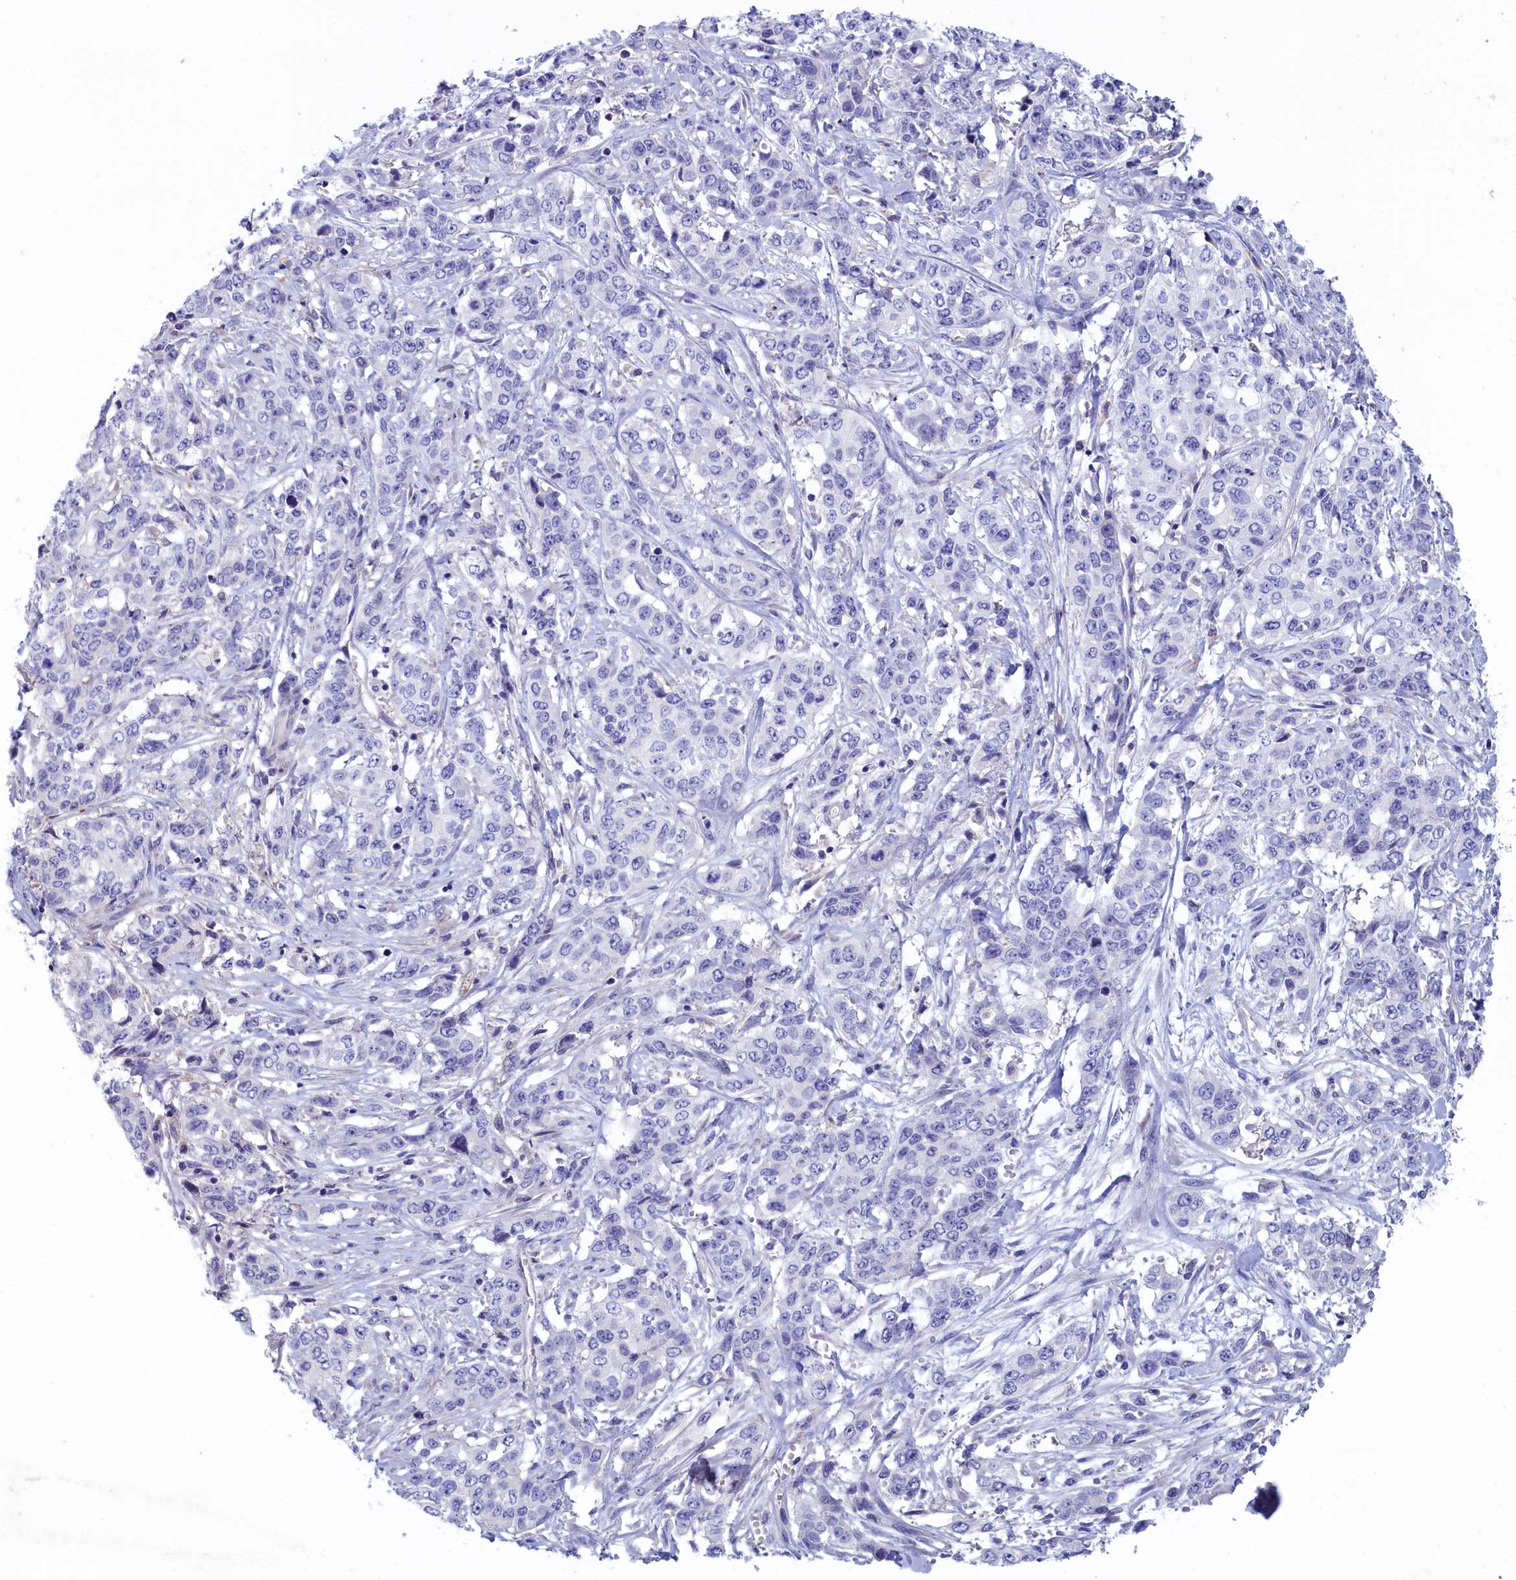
{"staining": {"intensity": "negative", "quantity": "none", "location": "none"}, "tissue": "stomach cancer", "cell_type": "Tumor cells", "image_type": "cancer", "snomed": [{"axis": "morphology", "description": "Adenocarcinoma, NOS"}, {"axis": "topography", "description": "Stomach, upper"}], "caption": "Immunohistochemistry of human stomach adenocarcinoma exhibits no positivity in tumor cells.", "gene": "WDR6", "patient": {"sex": "male", "age": 62}}